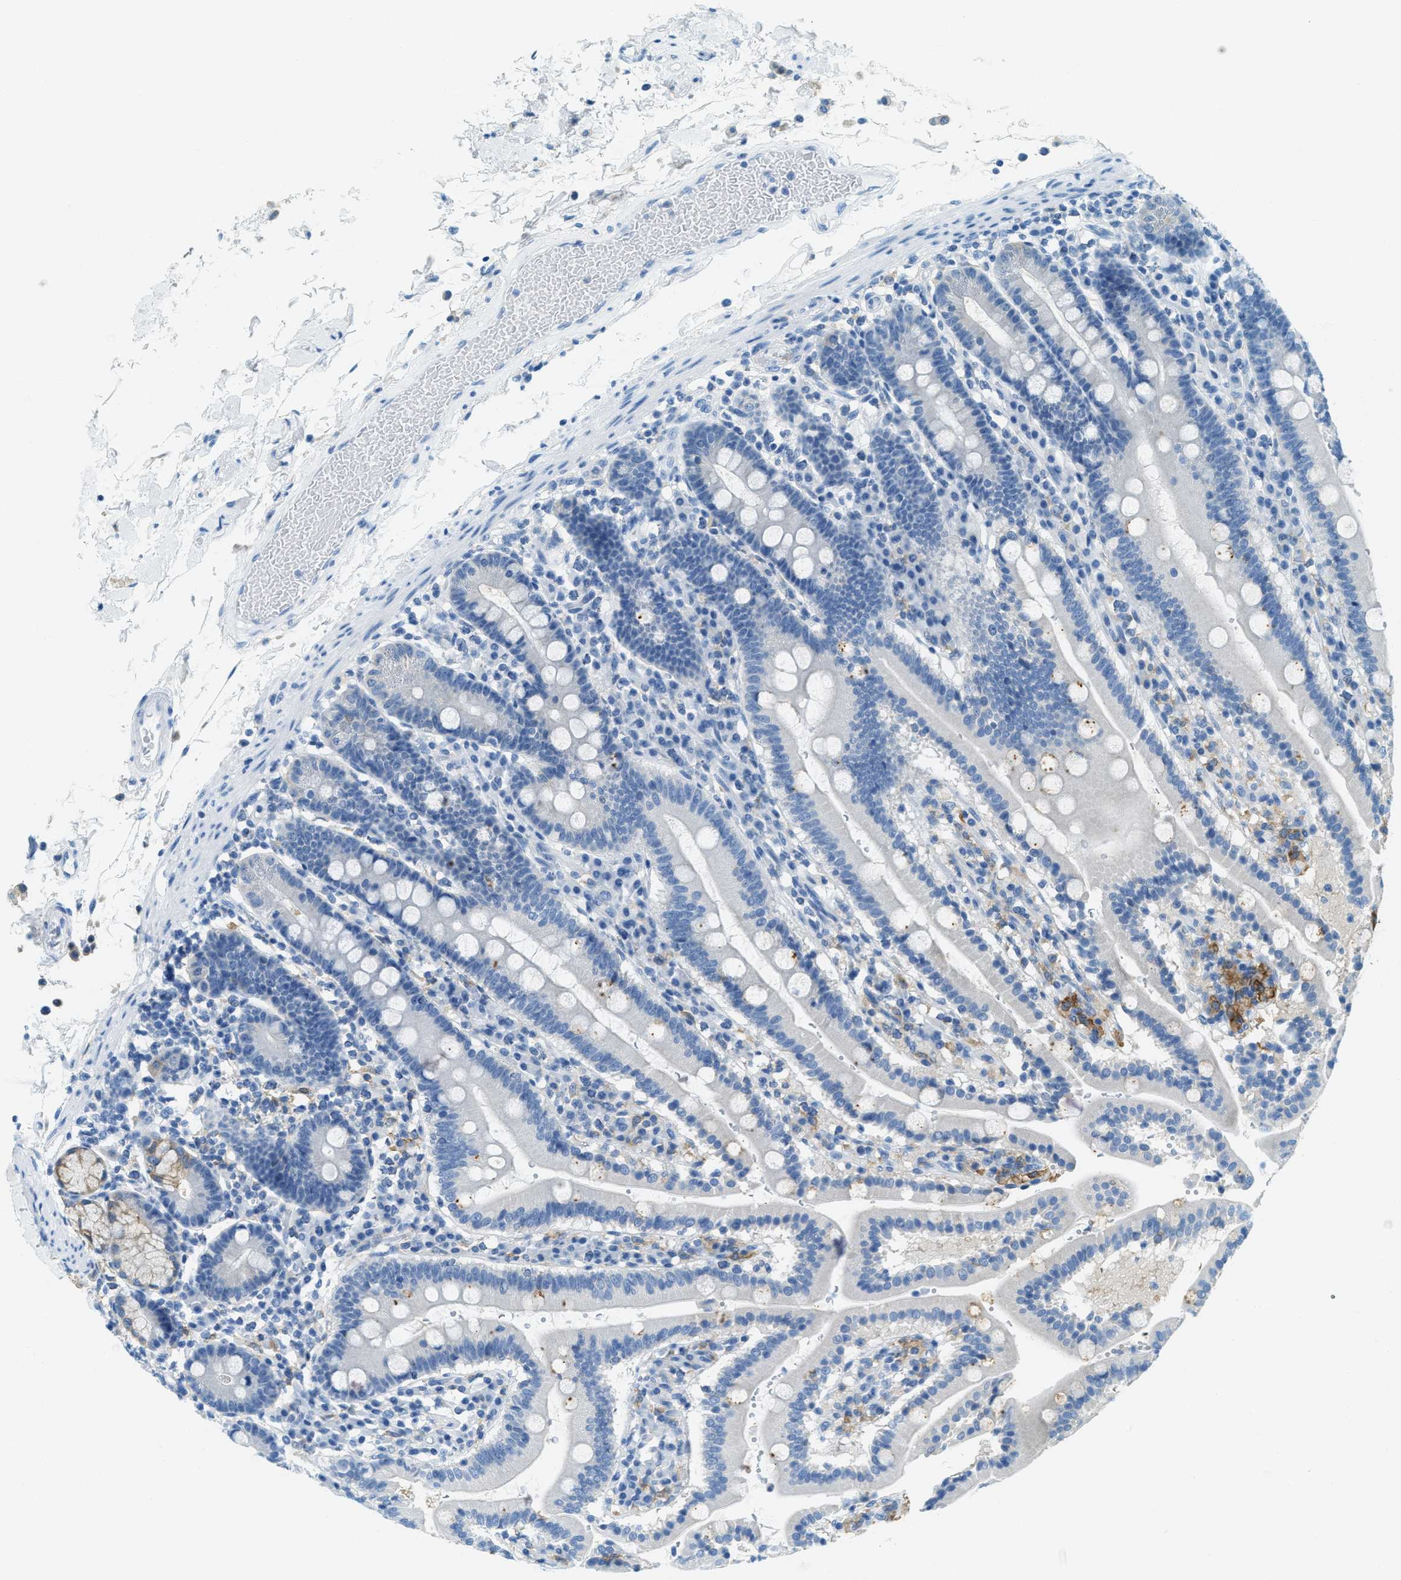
{"staining": {"intensity": "negative", "quantity": "none", "location": "none"}, "tissue": "duodenum", "cell_type": "Glandular cells", "image_type": "normal", "snomed": [{"axis": "morphology", "description": "Normal tissue, NOS"}, {"axis": "topography", "description": "Small intestine, NOS"}], "caption": "Immunohistochemistry histopathology image of benign duodenum: duodenum stained with DAB shows no significant protein positivity in glandular cells. Brightfield microscopy of IHC stained with DAB (brown) and hematoxylin (blue), captured at high magnification.", "gene": "MATCAP2", "patient": {"sex": "female", "age": 71}}